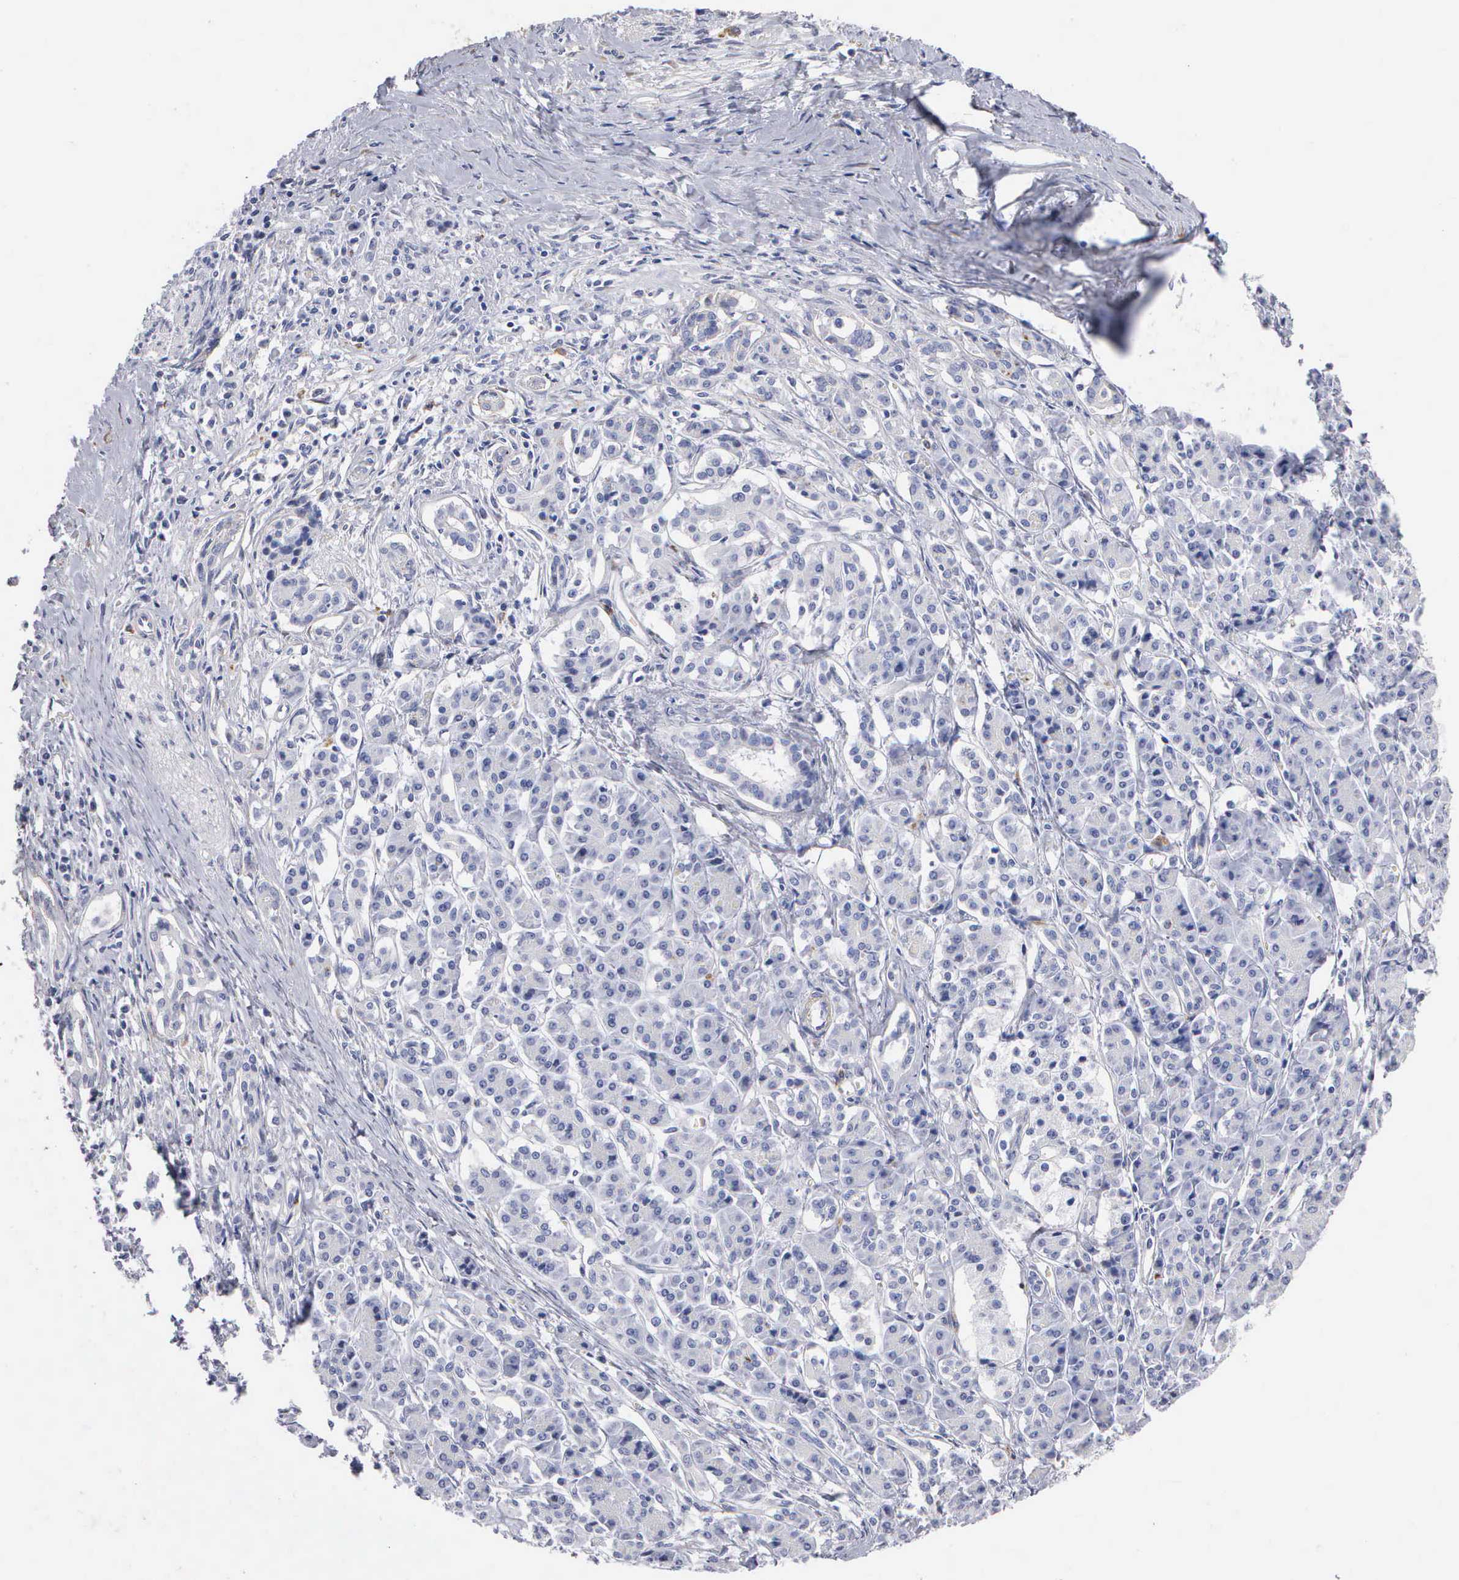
{"staining": {"intensity": "negative", "quantity": "none", "location": "none"}, "tissue": "pancreatic cancer", "cell_type": "Tumor cells", "image_type": "cancer", "snomed": [{"axis": "morphology", "description": "Adenocarcinoma, NOS"}, {"axis": "topography", "description": "Pancreas"}], "caption": "DAB (3,3'-diaminobenzidine) immunohistochemical staining of pancreatic adenocarcinoma exhibits no significant positivity in tumor cells.", "gene": "ELFN2", "patient": {"sex": "male", "age": 59}}